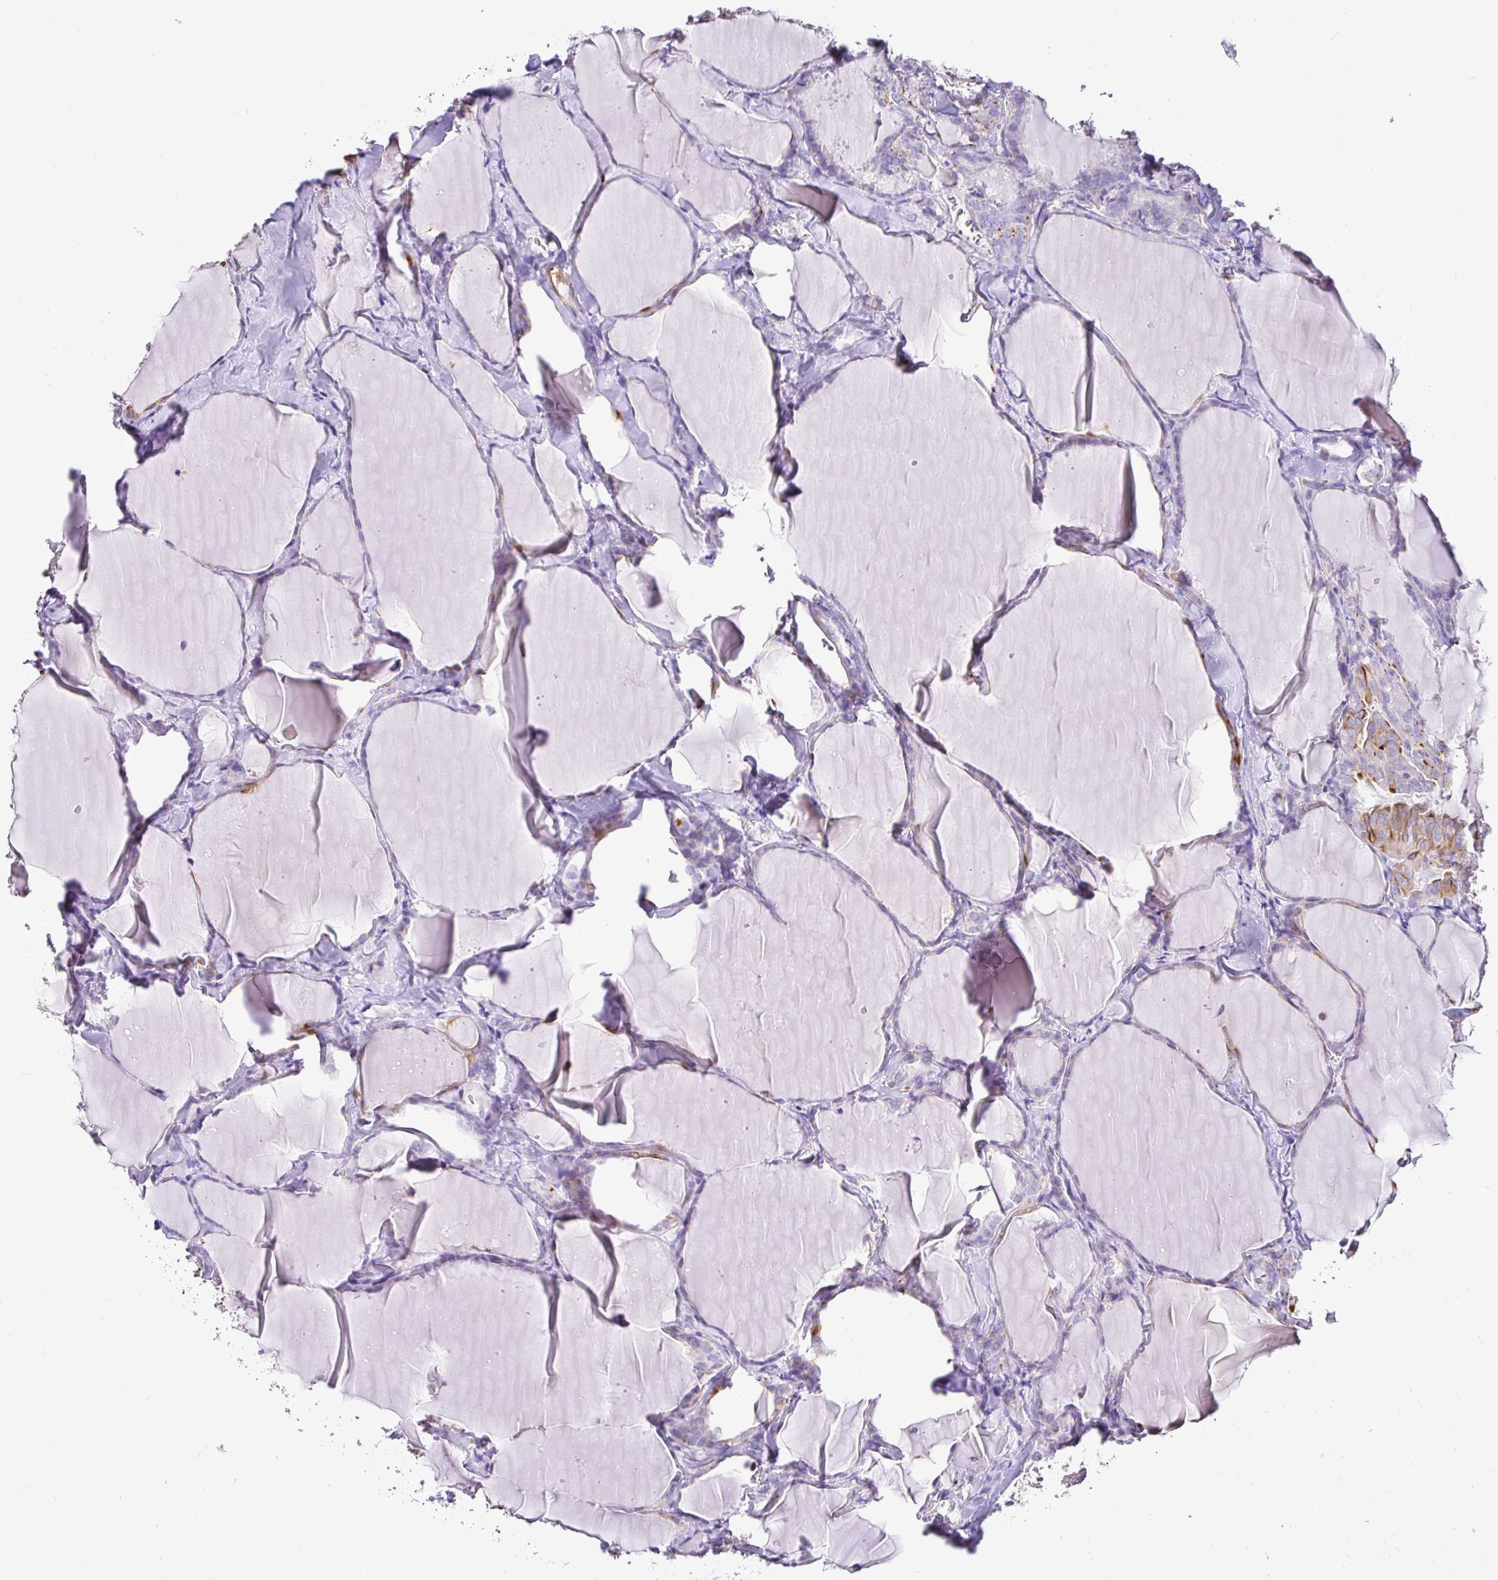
{"staining": {"intensity": "moderate", "quantity": "<25%", "location": "cytoplasmic/membranous"}, "tissue": "thyroid cancer", "cell_type": "Tumor cells", "image_type": "cancer", "snomed": [{"axis": "morphology", "description": "Papillary adenocarcinoma, NOS"}, {"axis": "topography", "description": "Thyroid gland"}], "caption": "DAB immunohistochemical staining of thyroid cancer (papillary adenocarcinoma) displays moderate cytoplasmic/membranous protein staining in approximately <25% of tumor cells.", "gene": "TAF1D", "patient": {"sex": "male", "age": 30}}